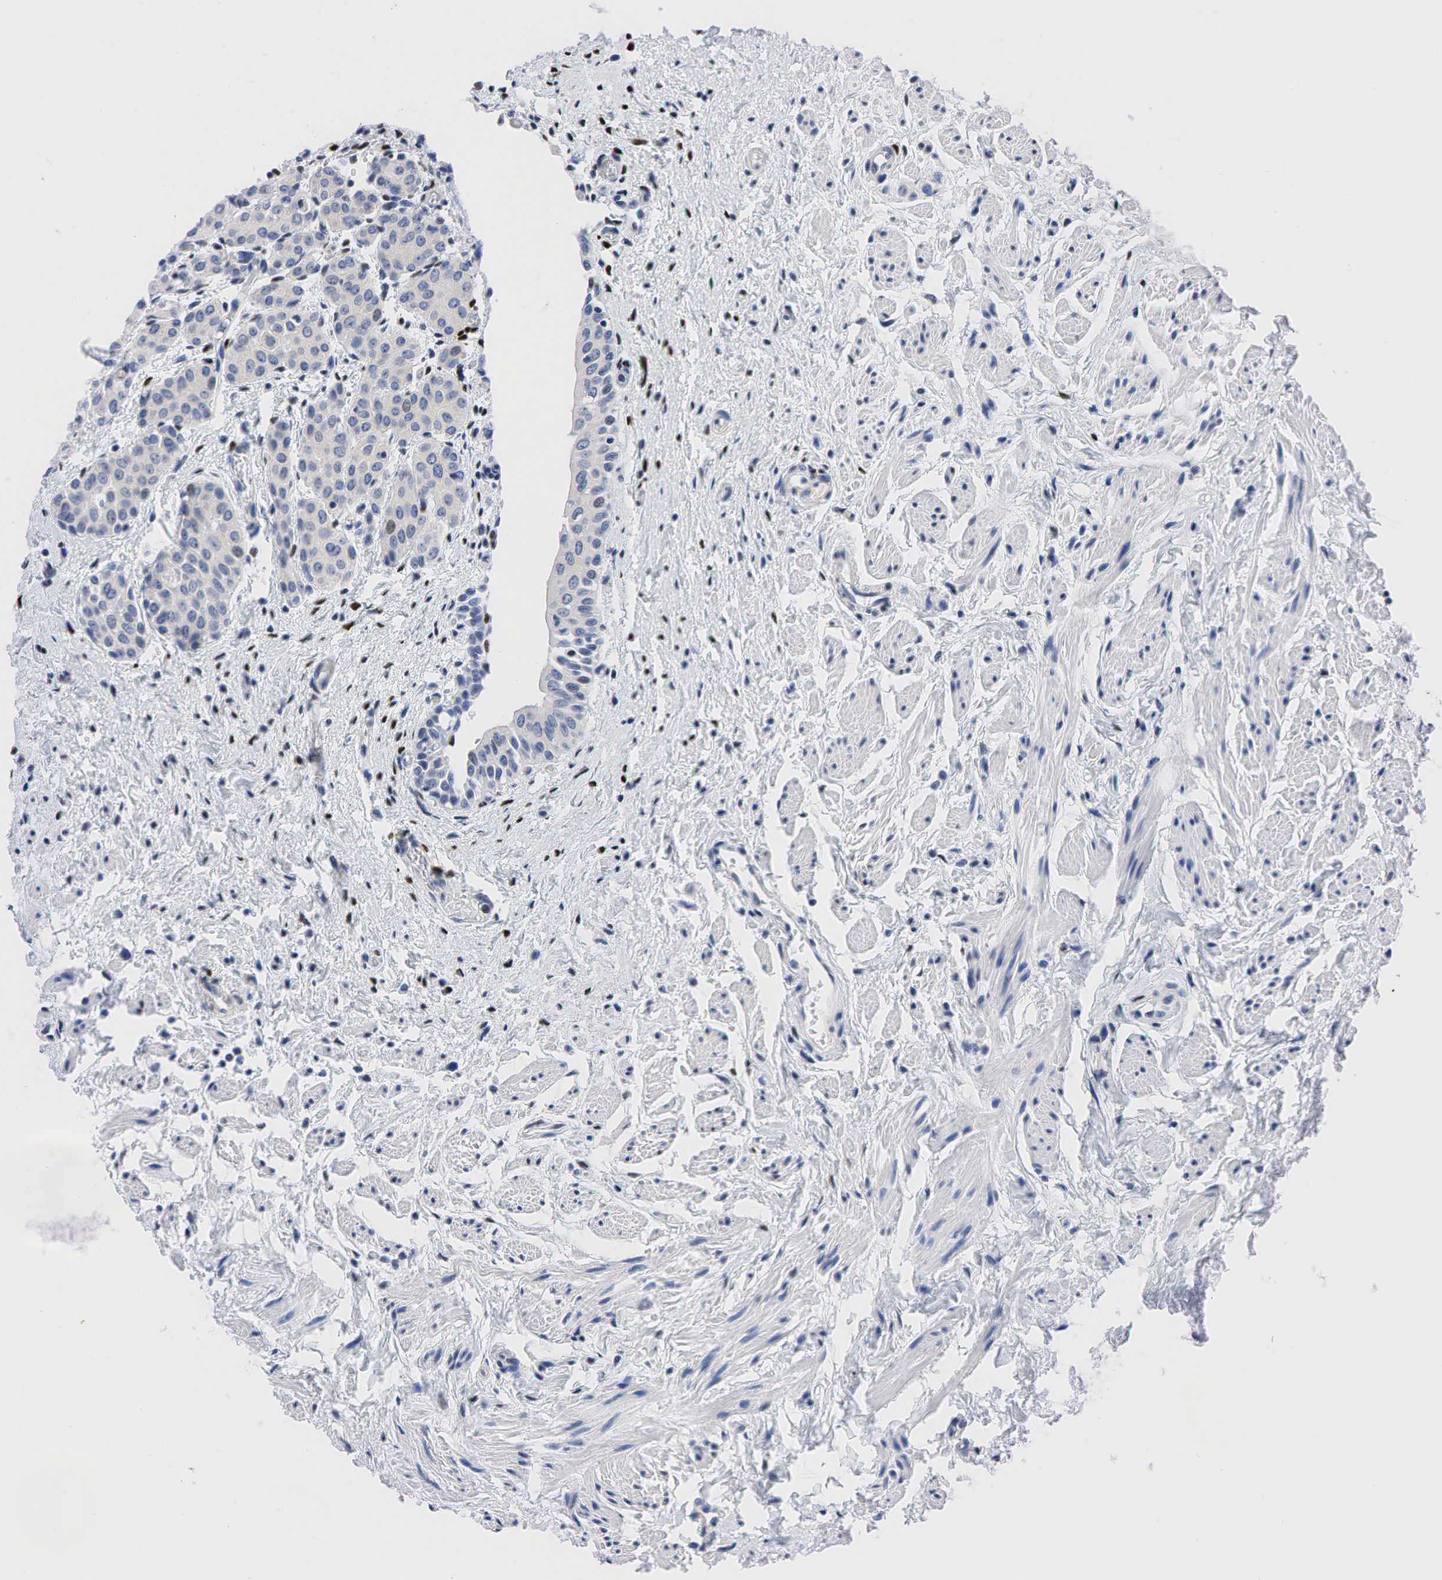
{"staining": {"intensity": "weak", "quantity": "<25%", "location": "nuclear"}, "tissue": "urinary bladder", "cell_type": "Urothelial cells", "image_type": "normal", "snomed": [{"axis": "morphology", "description": "Normal tissue, NOS"}, {"axis": "topography", "description": "Urinary bladder"}], "caption": "Image shows no protein positivity in urothelial cells of benign urinary bladder. The staining is performed using DAB (3,3'-diaminobenzidine) brown chromogen with nuclei counter-stained in using hematoxylin.", "gene": "PGR", "patient": {"sex": "male", "age": 72}}